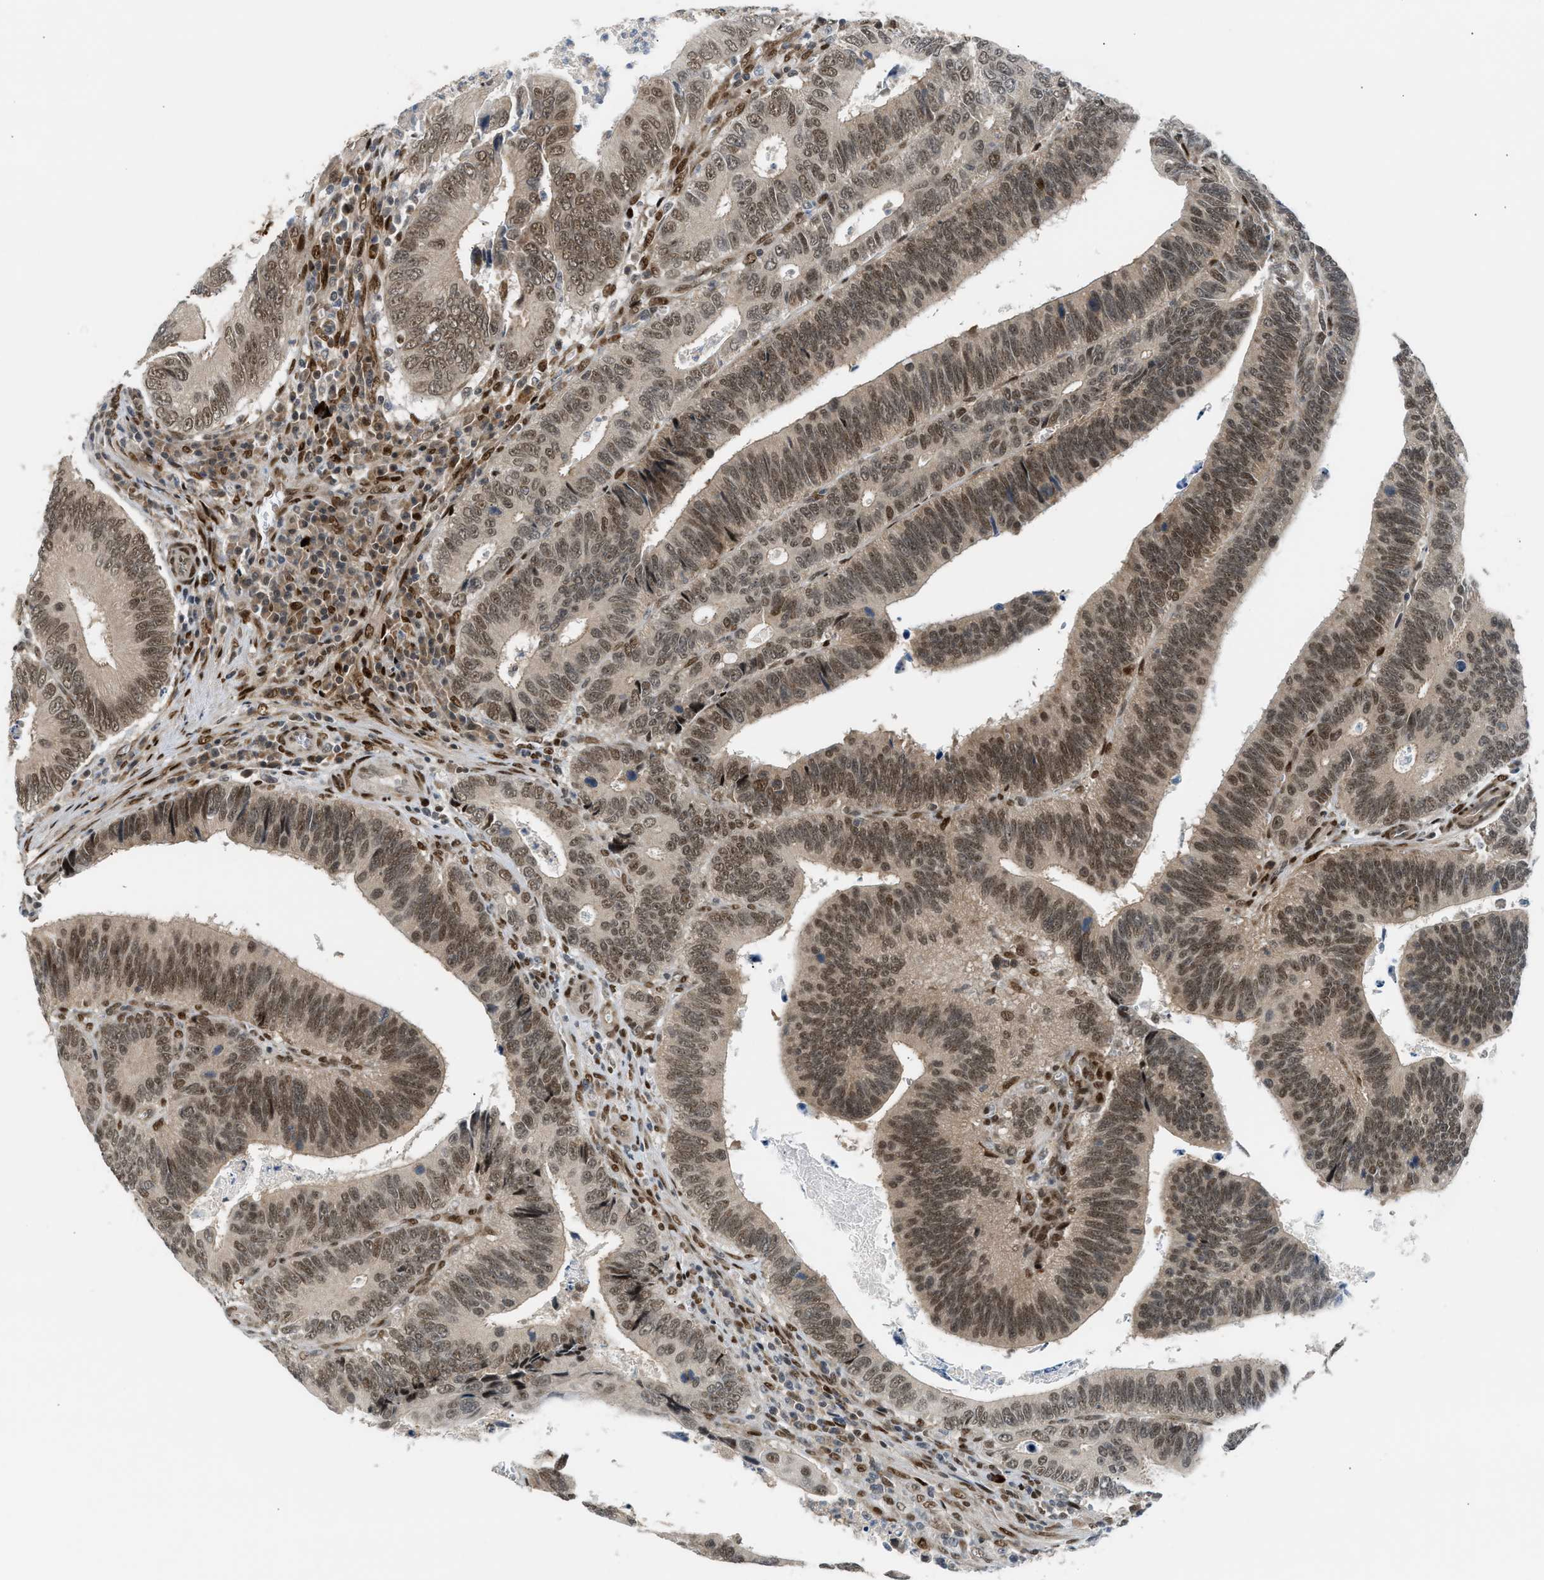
{"staining": {"intensity": "moderate", "quantity": ">75%", "location": "nuclear"}, "tissue": "colorectal cancer", "cell_type": "Tumor cells", "image_type": "cancer", "snomed": [{"axis": "morphology", "description": "Inflammation, NOS"}, {"axis": "morphology", "description": "Adenocarcinoma, NOS"}, {"axis": "topography", "description": "Colon"}], "caption": "Protein expression analysis of adenocarcinoma (colorectal) reveals moderate nuclear positivity in about >75% of tumor cells. The protein of interest is shown in brown color, while the nuclei are stained blue.", "gene": "SSBP2", "patient": {"sex": "male", "age": 72}}